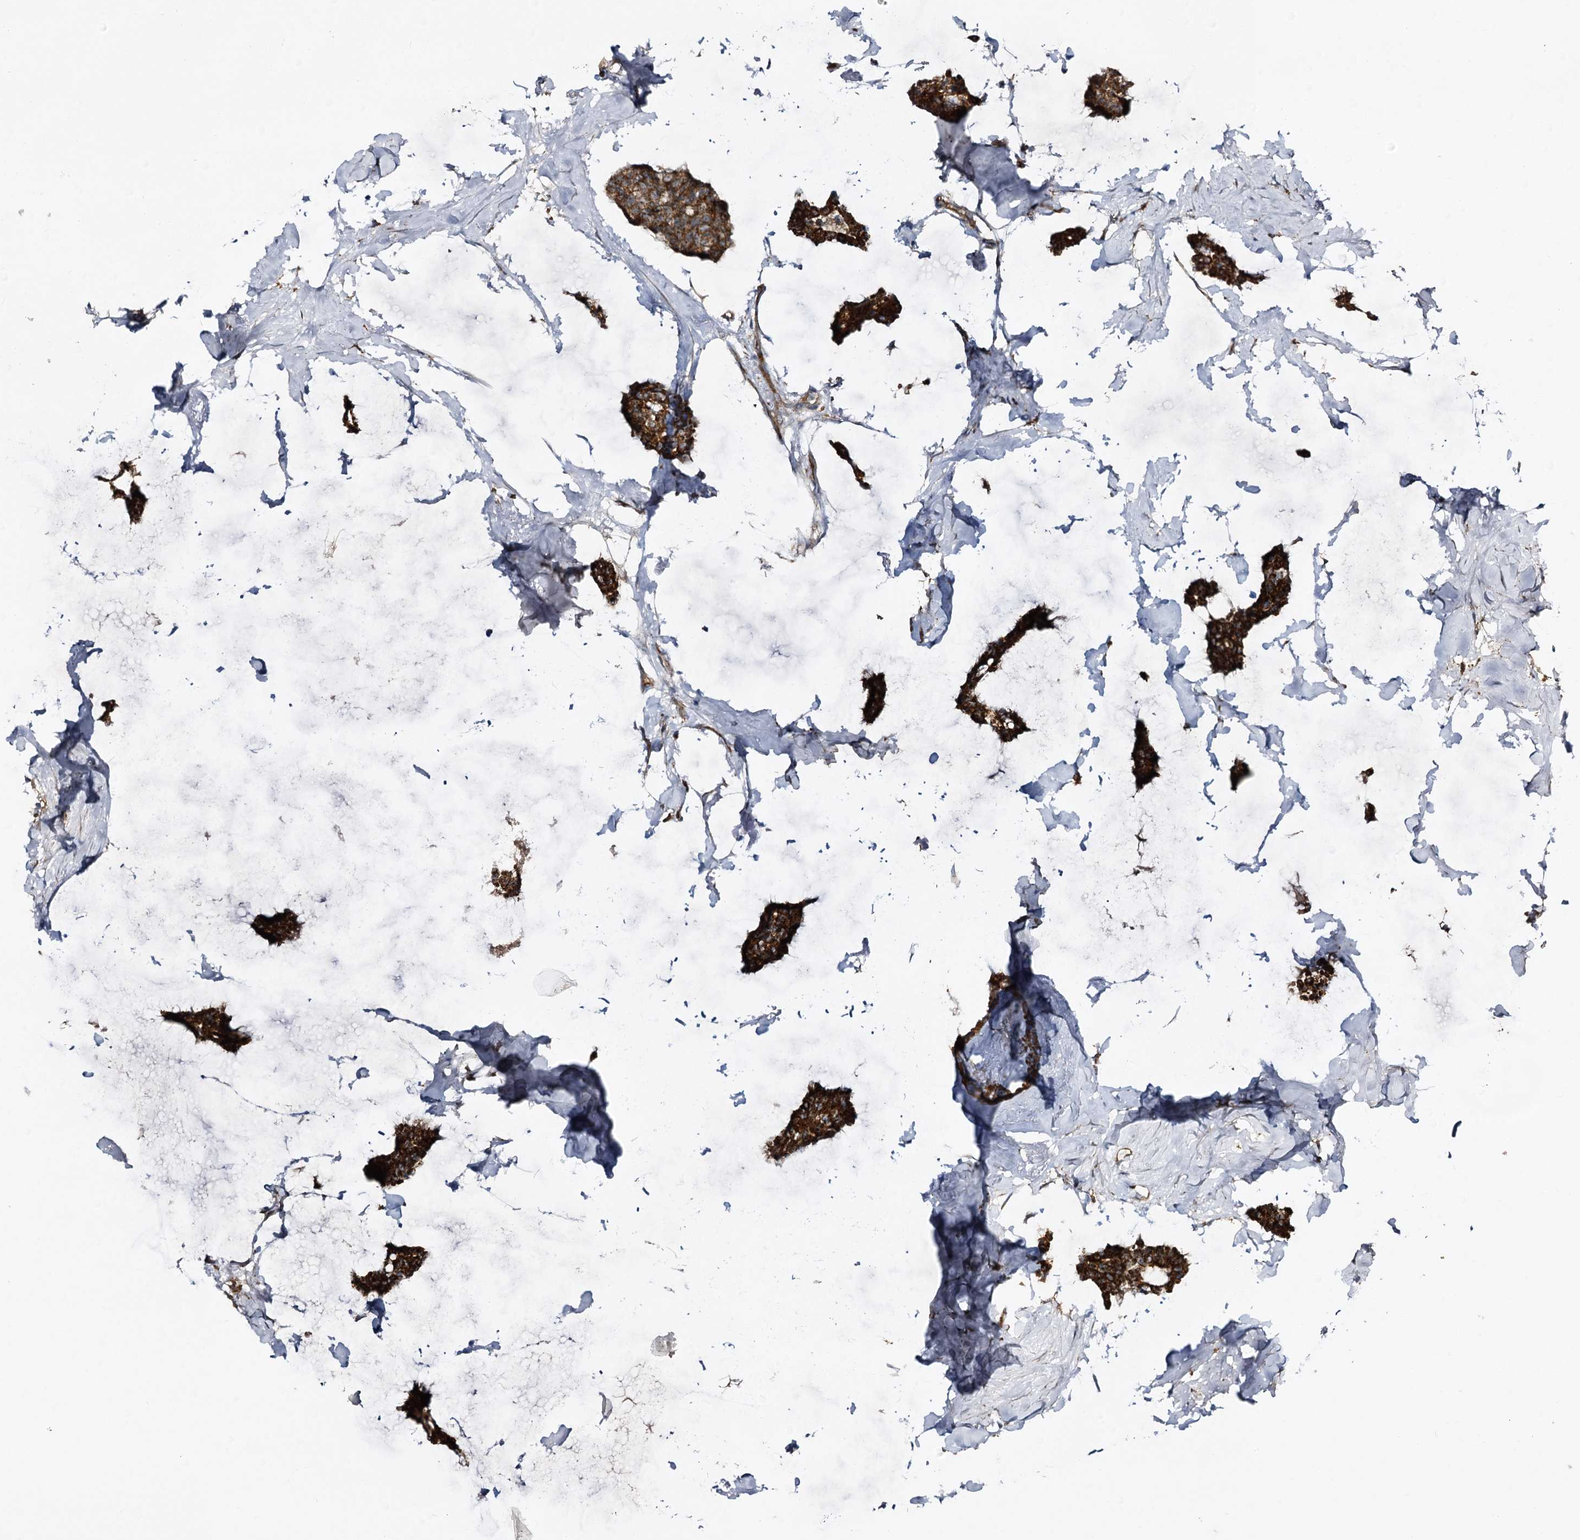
{"staining": {"intensity": "strong", "quantity": ">75%", "location": "cytoplasmic/membranous"}, "tissue": "breast cancer", "cell_type": "Tumor cells", "image_type": "cancer", "snomed": [{"axis": "morphology", "description": "Duct carcinoma"}, {"axis": "topography", "description": "Breast"}], "caption": "Immunohistochemistry (IHC) micrograph of human breast infiltrating ductal carcinoma stained for a protein (brown), which displays high levels of strong cytoplasmic/membranous expression in approximately >75% of tumor cells.", "gene": "CBR4", "patient": {"sex": "female", "age": 93}}